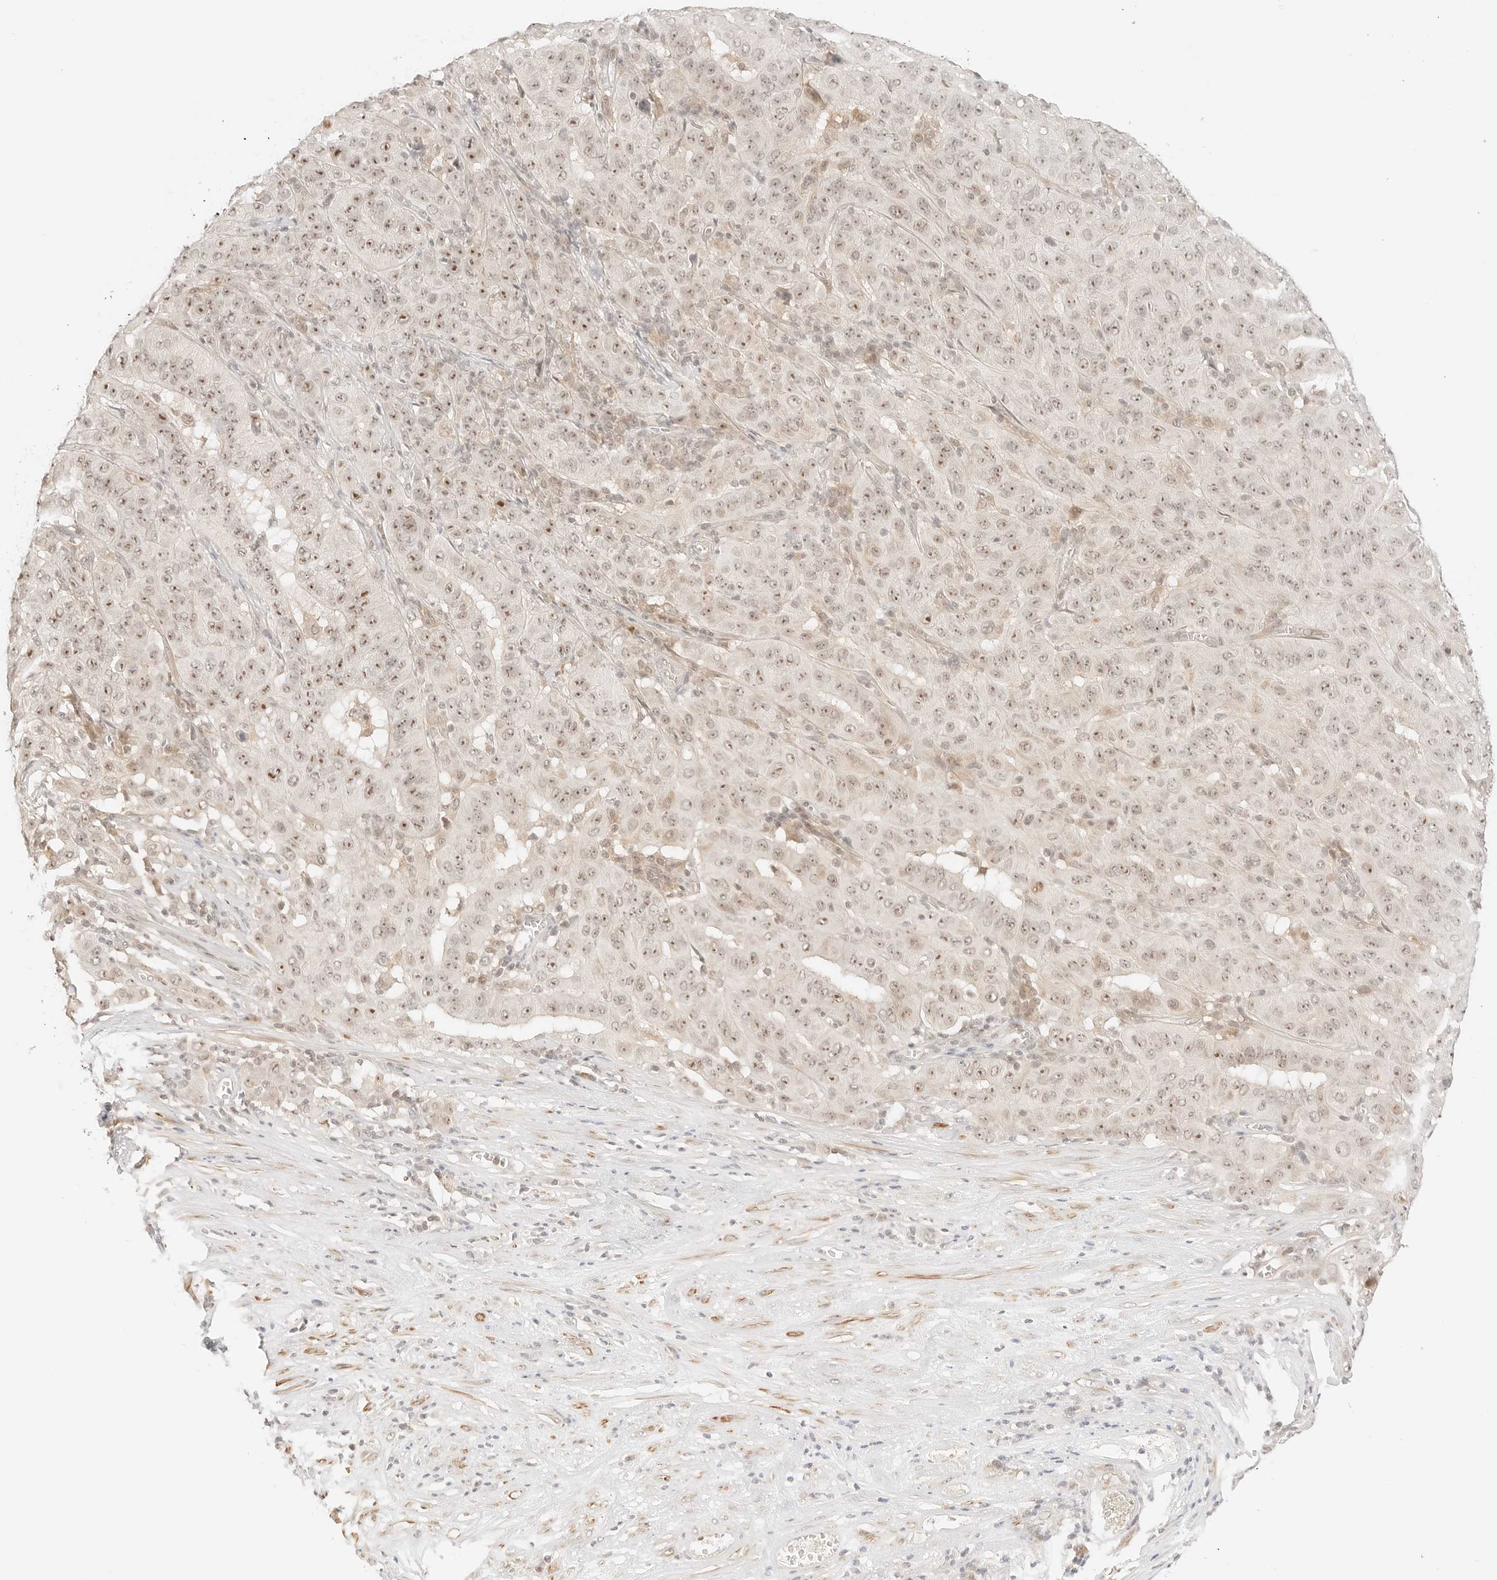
{"staining": {"intensity": "moderate", "quantity": ">75%", "location": "nuclear"}, "tissue": "pancreatic cancer", "cell_type": "Tumor cells", "image_type": "cancer", "snomed": [{"axis": "morphology", "description": "Adenocarcinoma, NOS"}, {"axis": "topography", "description": "Pancreas"}], "caption": "Brown immunohistochemical staining in human pancreatic adenocarcinoma reveals moderate nuclear positivity in about >75% of tumor cells. Nuclei are stained in blue.", "gene": "RPS6KL1", "patient": {"sex": "male", "age": 63}}